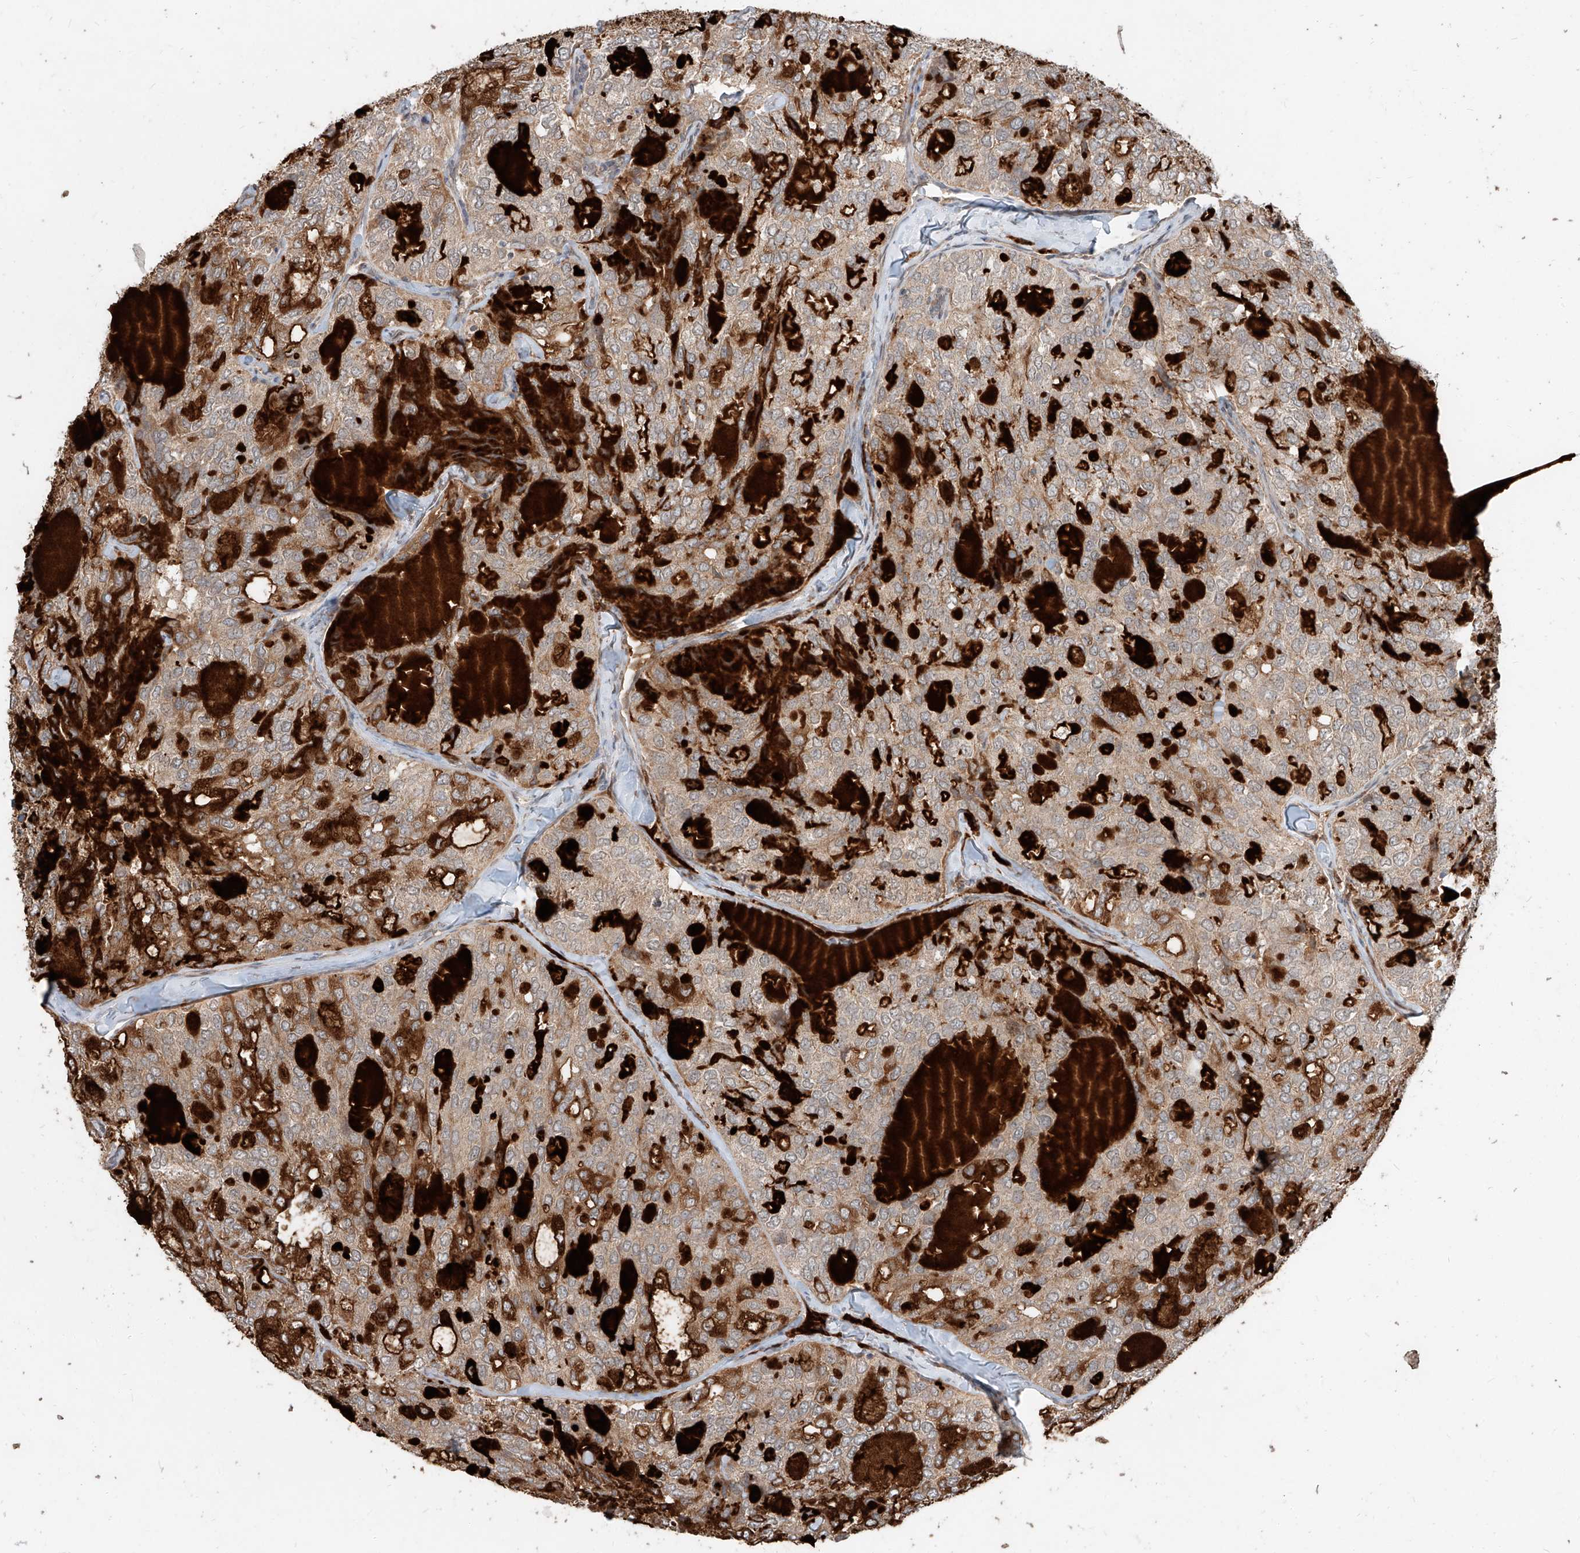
{"staining": {"intensity": "strong", "quantity": "<25%", "location": "cytoplasmic/membranous"}, "tissue": "thyroid cancer", "cell_type": "Tumor cells", "image_type": "cancer", "snomed": [{"axis": "morphology", "description": "Follicular adenoma carcinoma, NOS"}, {"axis": "topography", "description": "Thyroid gland"}], "caption": "Immunohistochemistry (IHC) of thyroid cancer (follicular adenoma carcinoma) exhibits medium levels of strong cytoplasmic/membranous positivity in approximately <25% of tumor cells.", "gene": "STX19", "patient": {"sex": "male", "age": 75}}